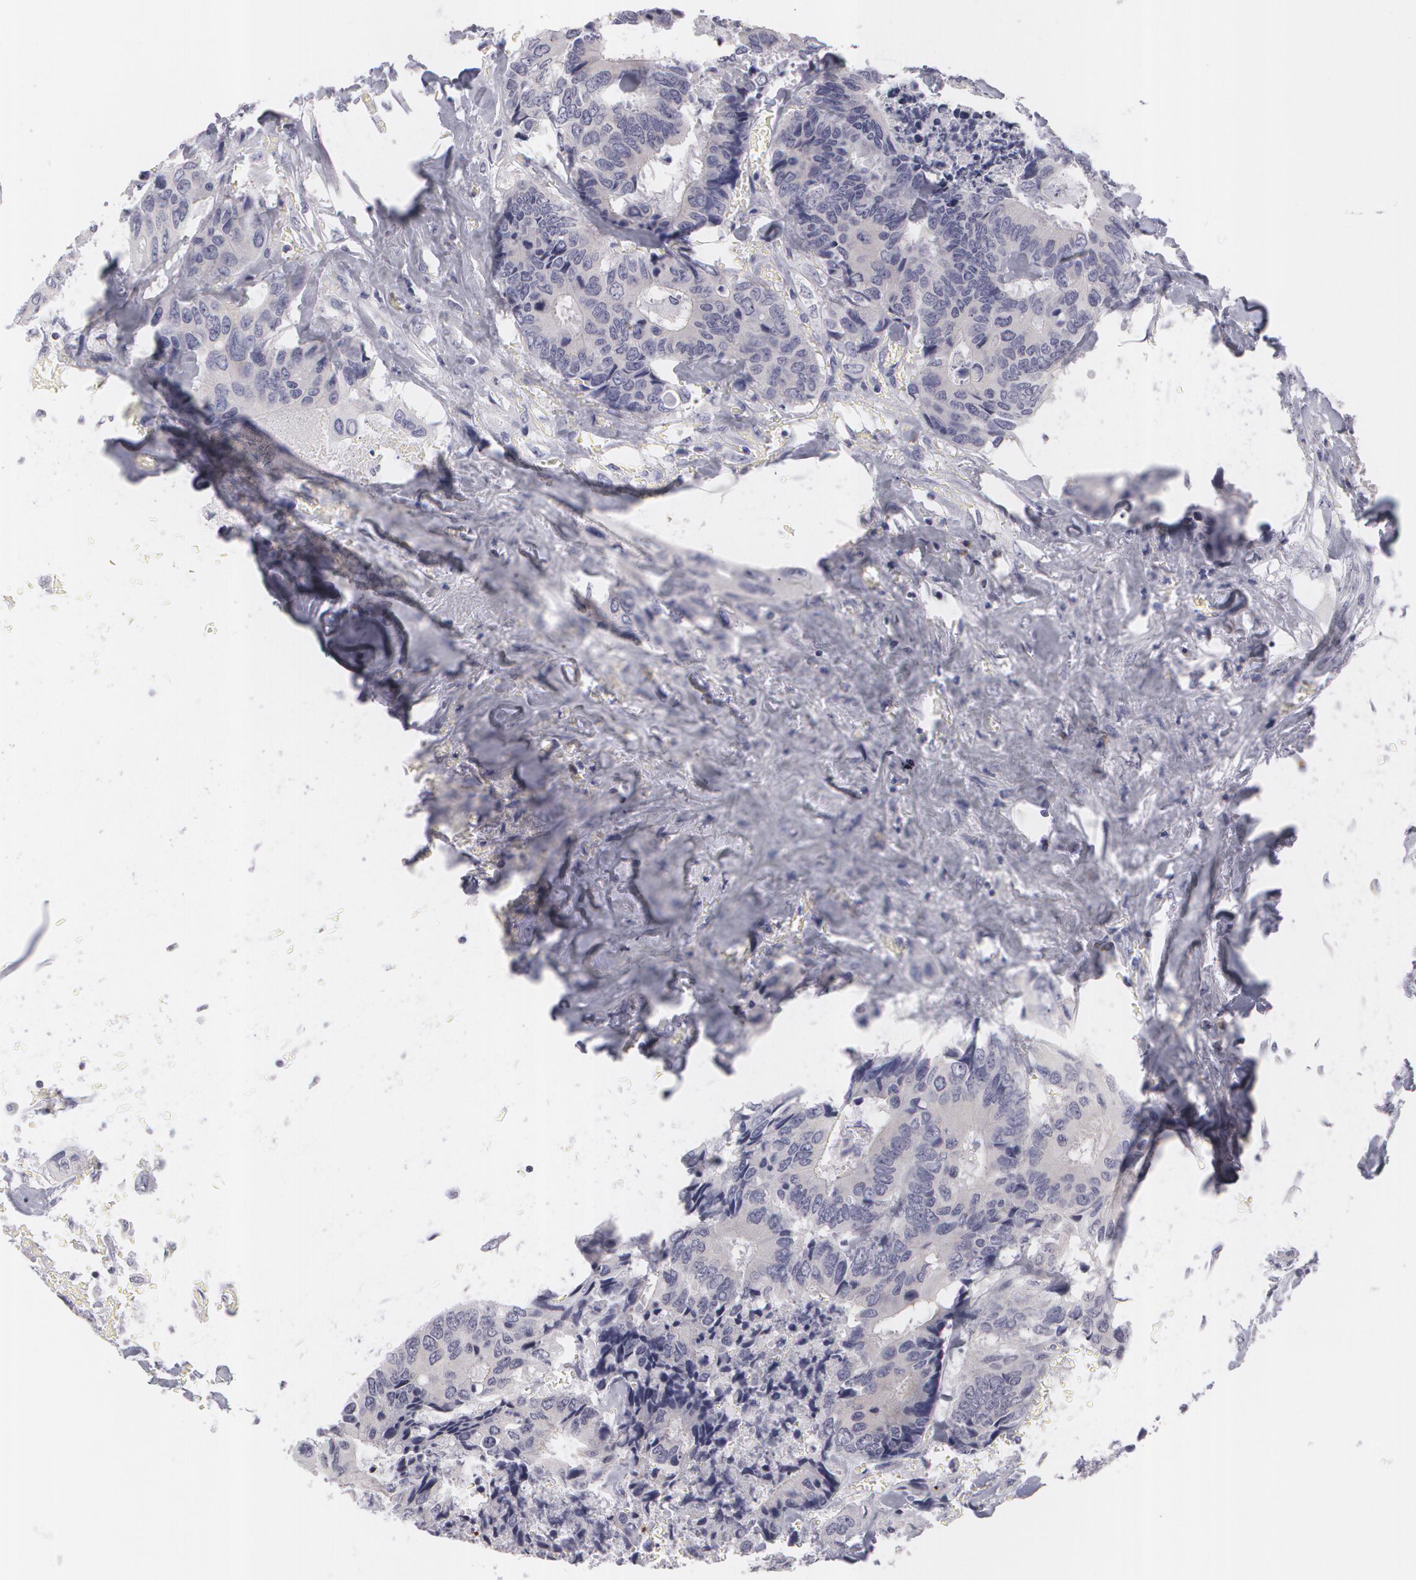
{"staining": {"intensity": "negative", "quantity": "none", "location": "none"}, "tissue": "colorectal cancer", "cell_type": "Tumor cells", "image_type": "cancer", "snomed": [{"axis": "morphology", "description": "Adenocarcinoma, NOS"}, {"axis": "topography", "description": "Rectum"}], "caption": "Tumor cells are negative for brown protein staining in adenocarcinoma (colorectal).", "gene": "MBNL3", "patient": {"sex": "male", "age": 55}}